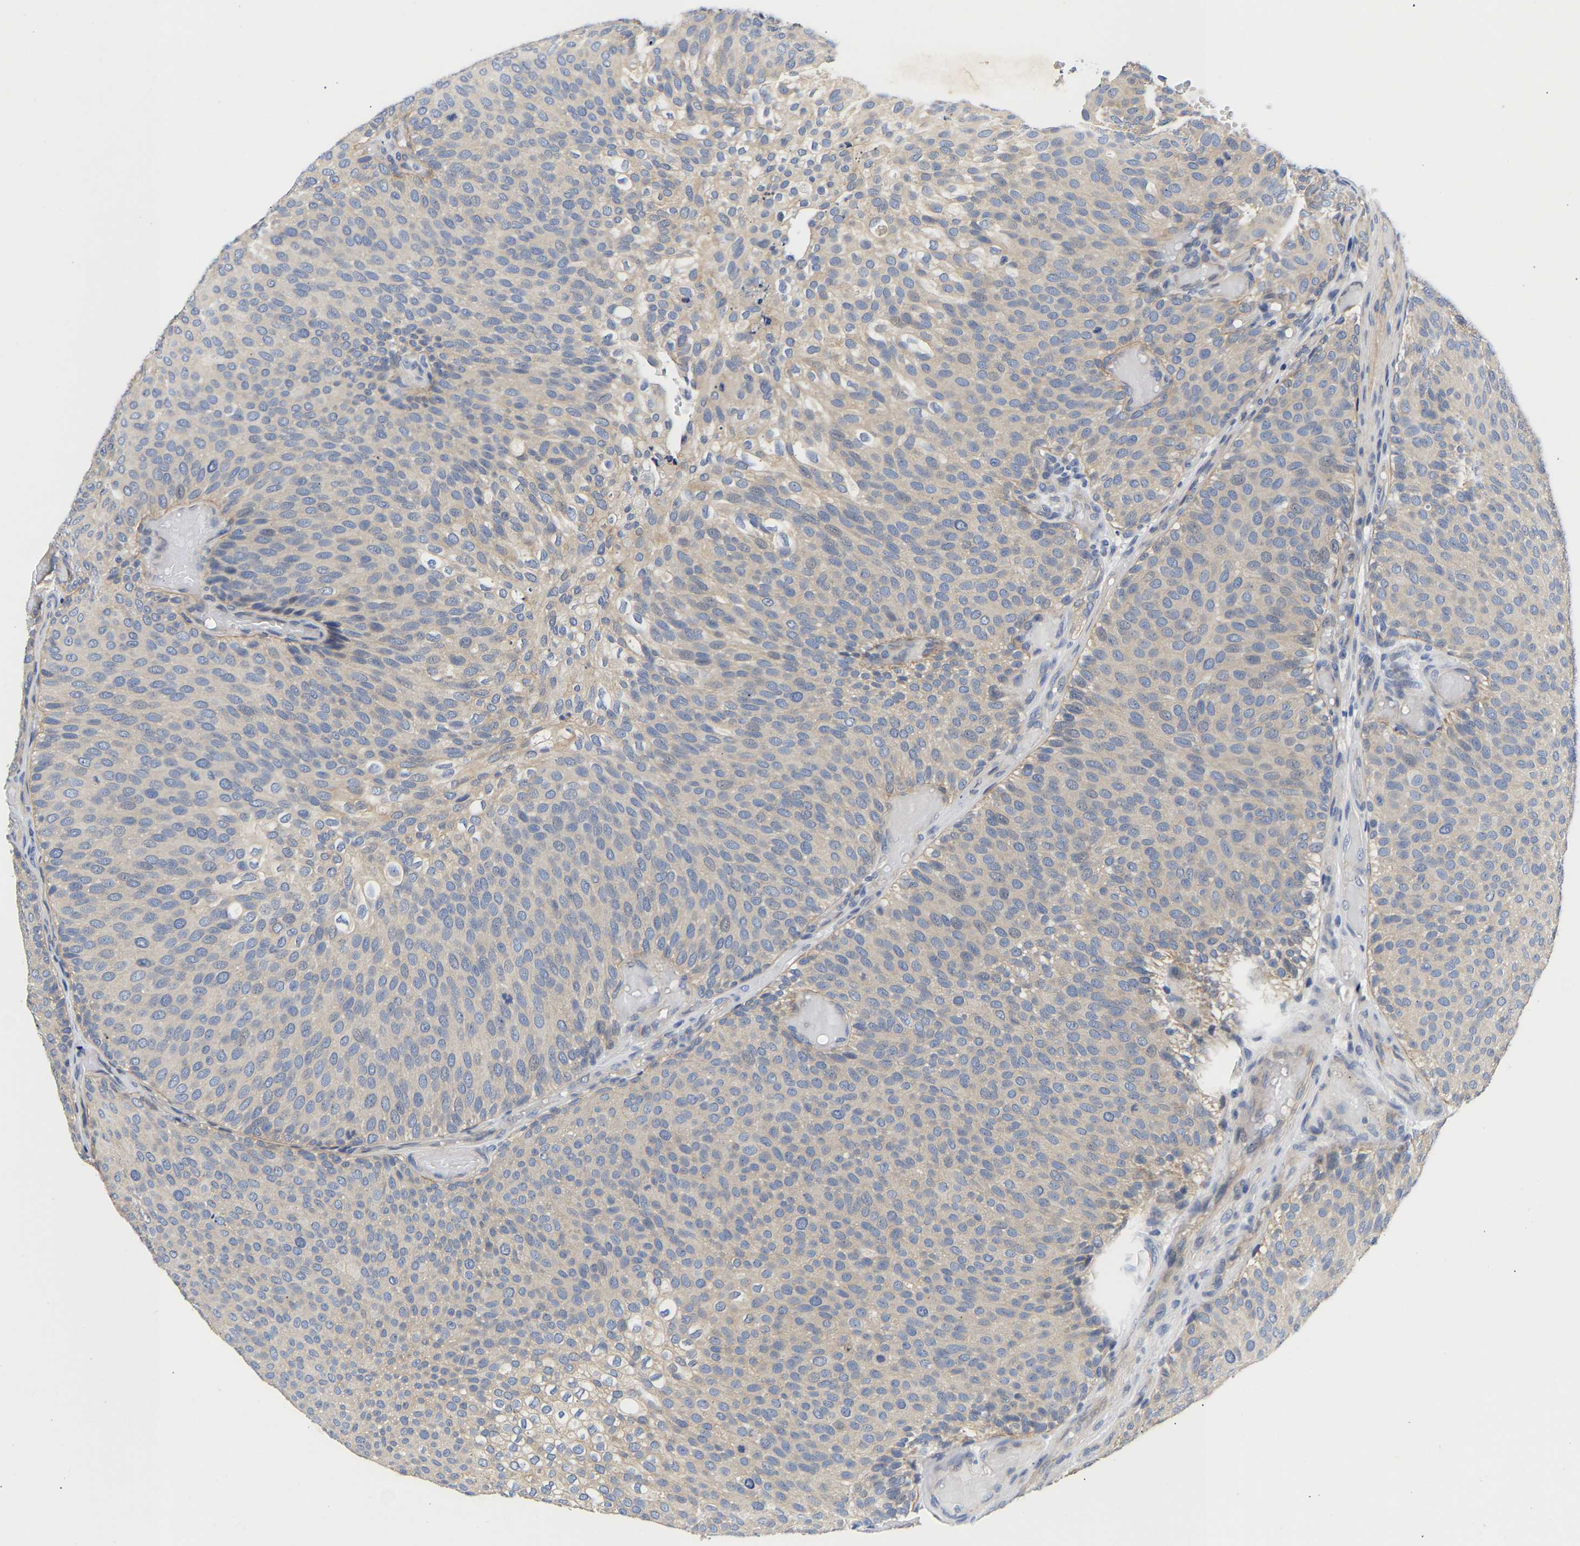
{"staining": {"intensity": "negative", "quantity": "none", "location": "none"}, "tissue": "urothelial cancer", "cell_type": "Tumor cells", "image_type": "cancer", "snomed": [{"axis": "morphology", "description": "Urothelial carcinoma, Low grade"}, {"axis": "topography", "description": "Urinary bladder"}], "caption": "Urothelial carcinoma (low-grade) was stained to show a protein in brown. There is no significant positivity in tumor cells. Nuclei are stained in blue.", "gene": "CCDC6", "patient": {"sex": "male", "age": 78}}